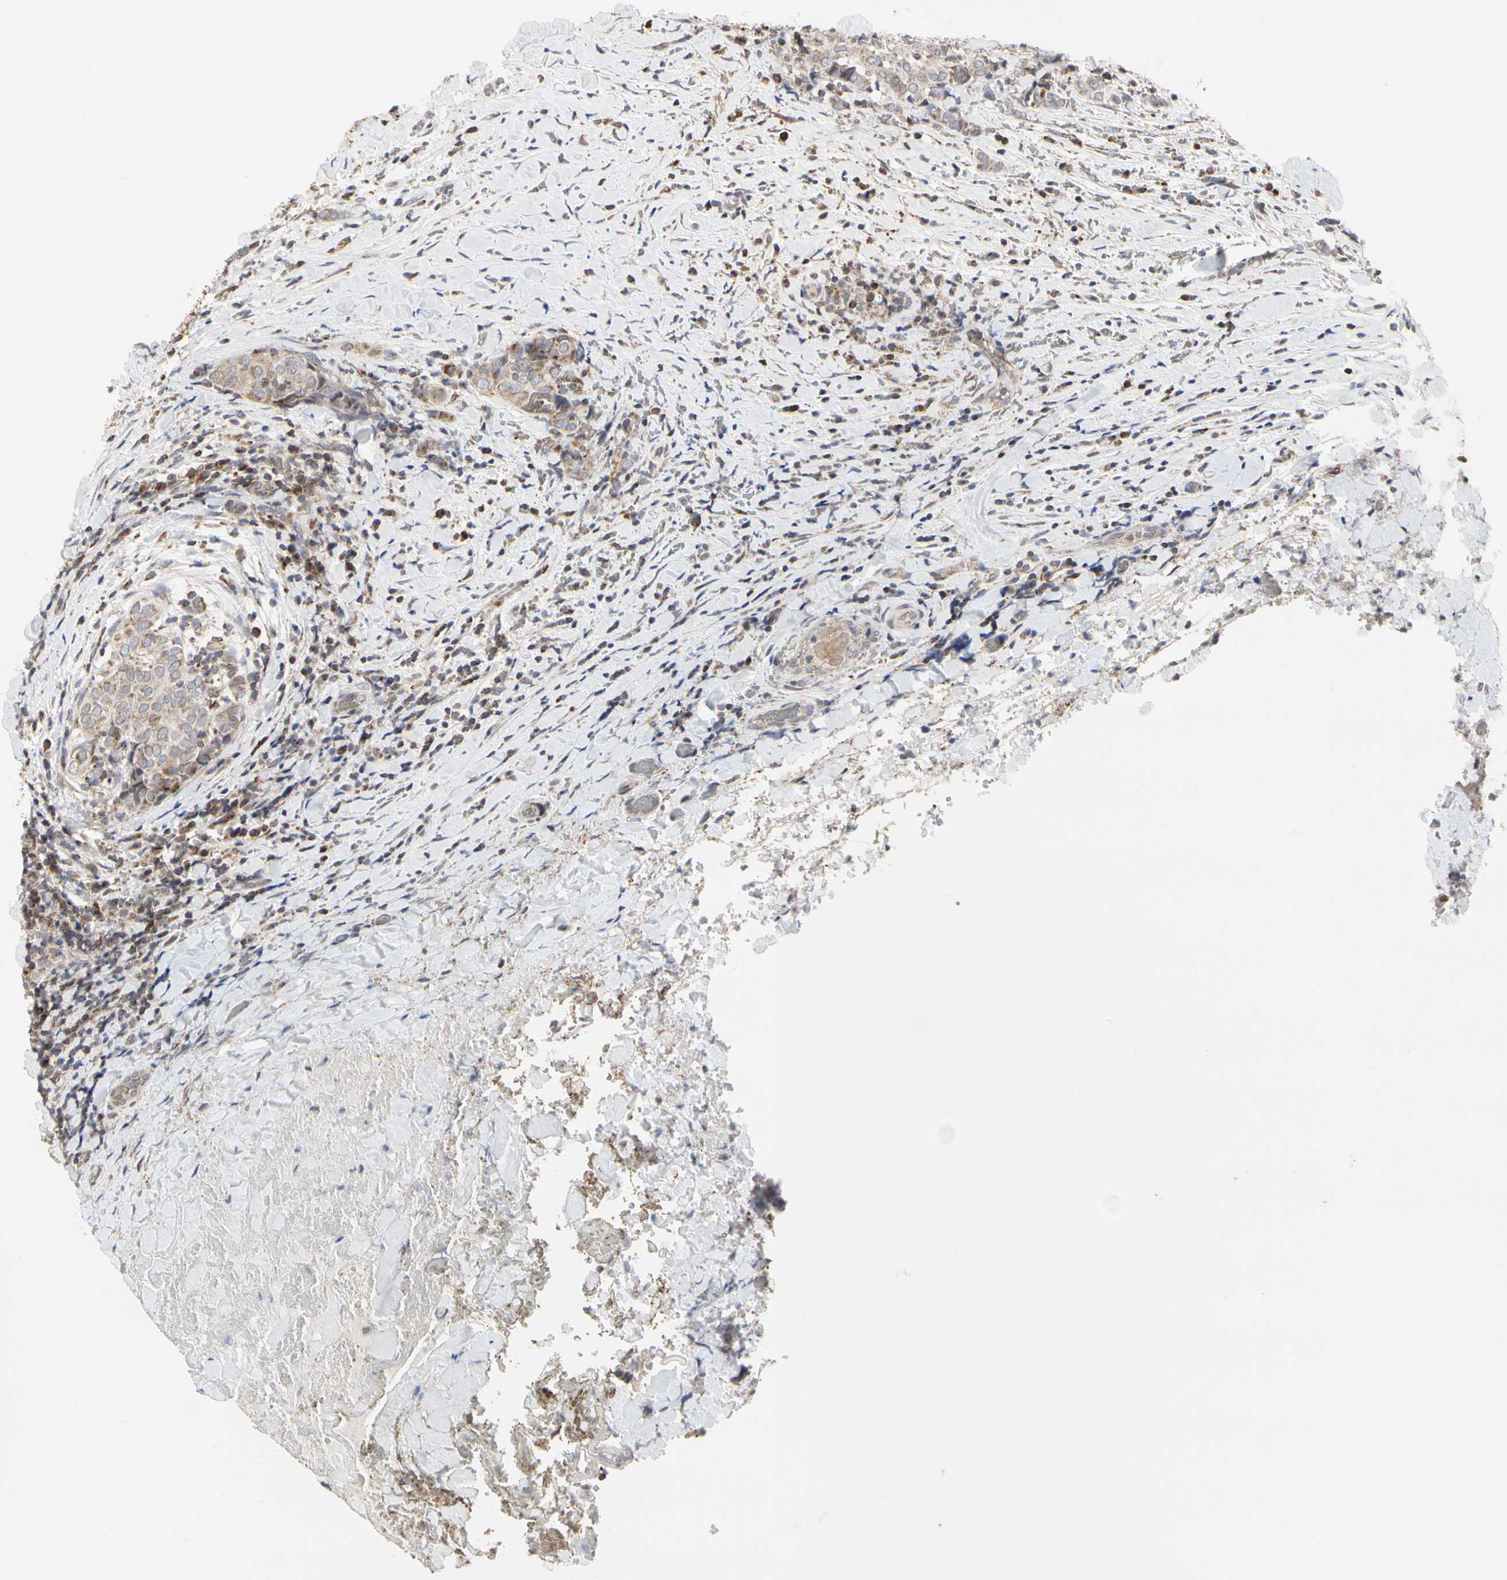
{"staining": {"intensity": "weak", "quantity": ">75%", "location": "cytoplasmic/membranous"}, "tissue": "thyroid cancer", "cell_type": "Tumor cells", "image_type": "cancer", "snomed": [{"axis": "morphology", "description": "Normal tissue, NOS"}, {"axis": "morphology", "description": "Papillary adenocarcinoma, NOS"}, {"axis": "topography", "description": "Thyroid gland"}], "caption": "This micrograph demonstrates immunohistochemistry (IHC) staining of human thyroid cancer (papillary adenocarcinoma), with low weak cytoplasmic/membranous staining in about >75% of tumor cells.", "gene": "TSKU", "patient": {"sex": "female", "age": 30}}